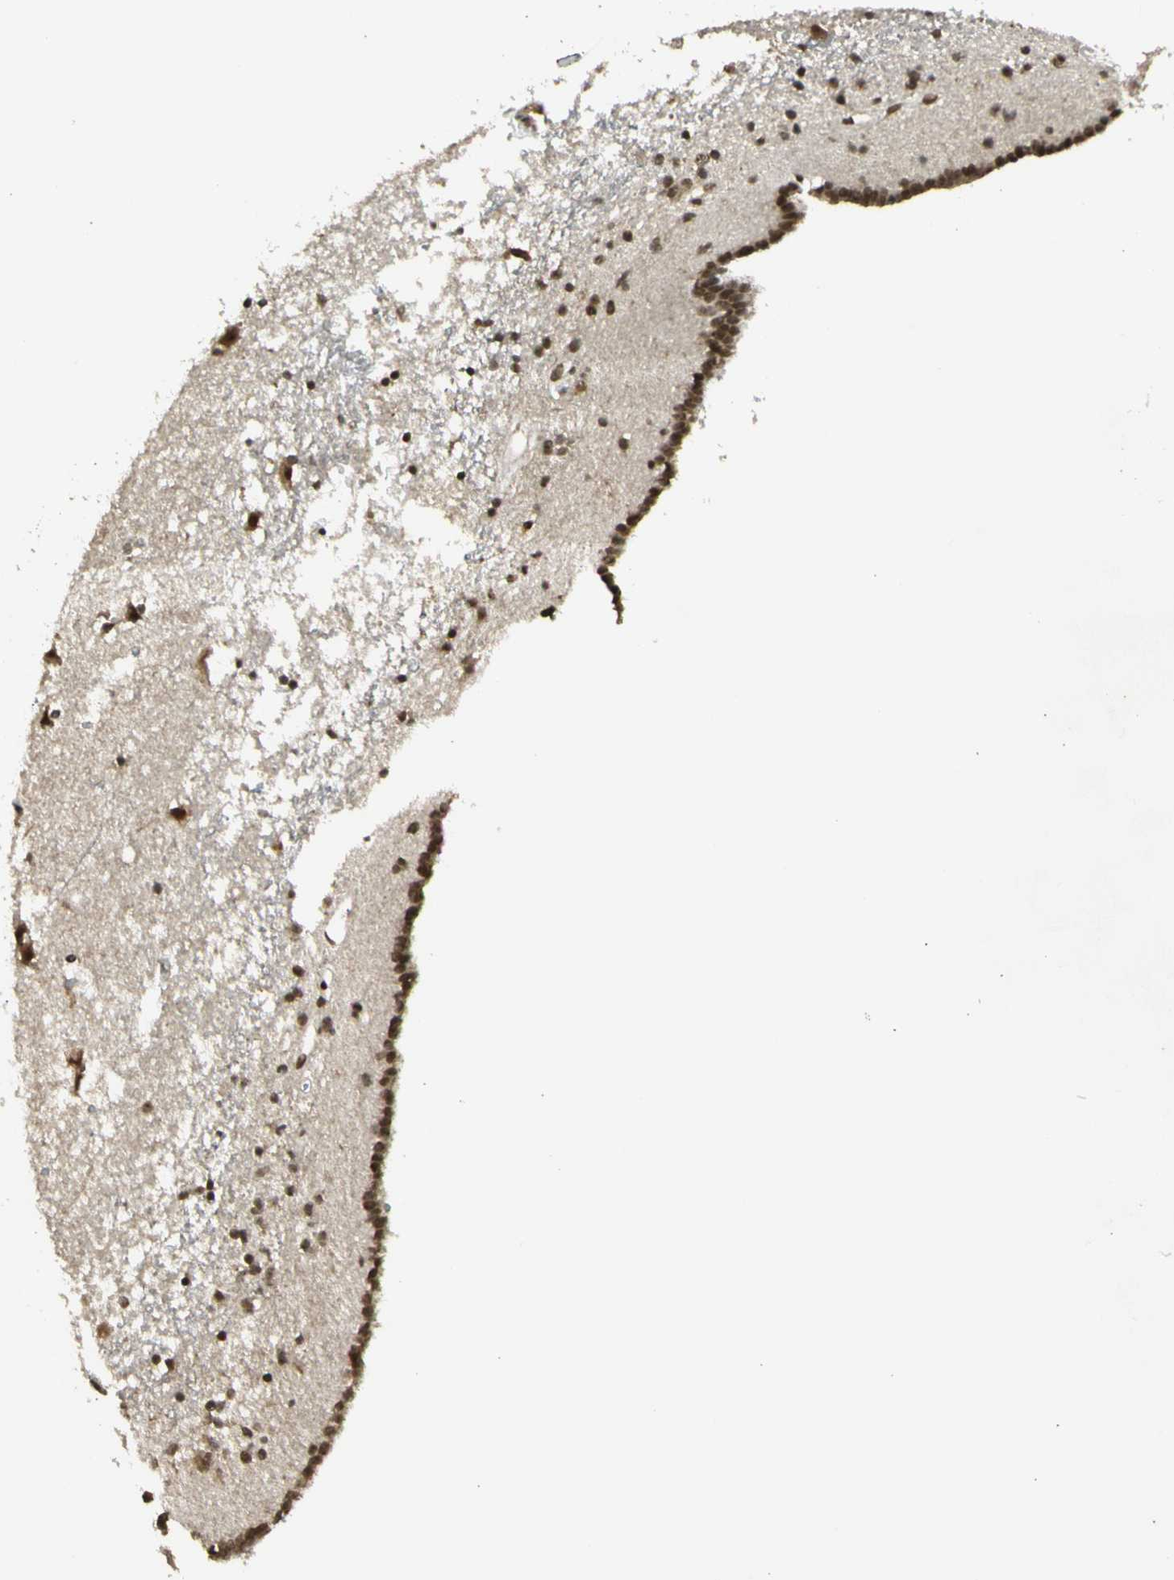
{"staining": {"intensity": "moderate", "quantity": ">75%", "location": "cytoplasmic/membranous,nuclear"}, "tissue": "caudate", "cell_type": "Glial cells", "image_type": "normal", "snomed": [{"axis": "morphology", "description": "Normal tissue, NOS"}, {"axis": "topography", "description": "Lateral ventricle wall"}], "caption": "Protein analysis of benign caudate reveals moderate cytoplasmic/membranous,nuclear expression in approximately >75% of glial cells.", "gene": "ZNF135", "patient": {"sex": "male", "age": 45}}